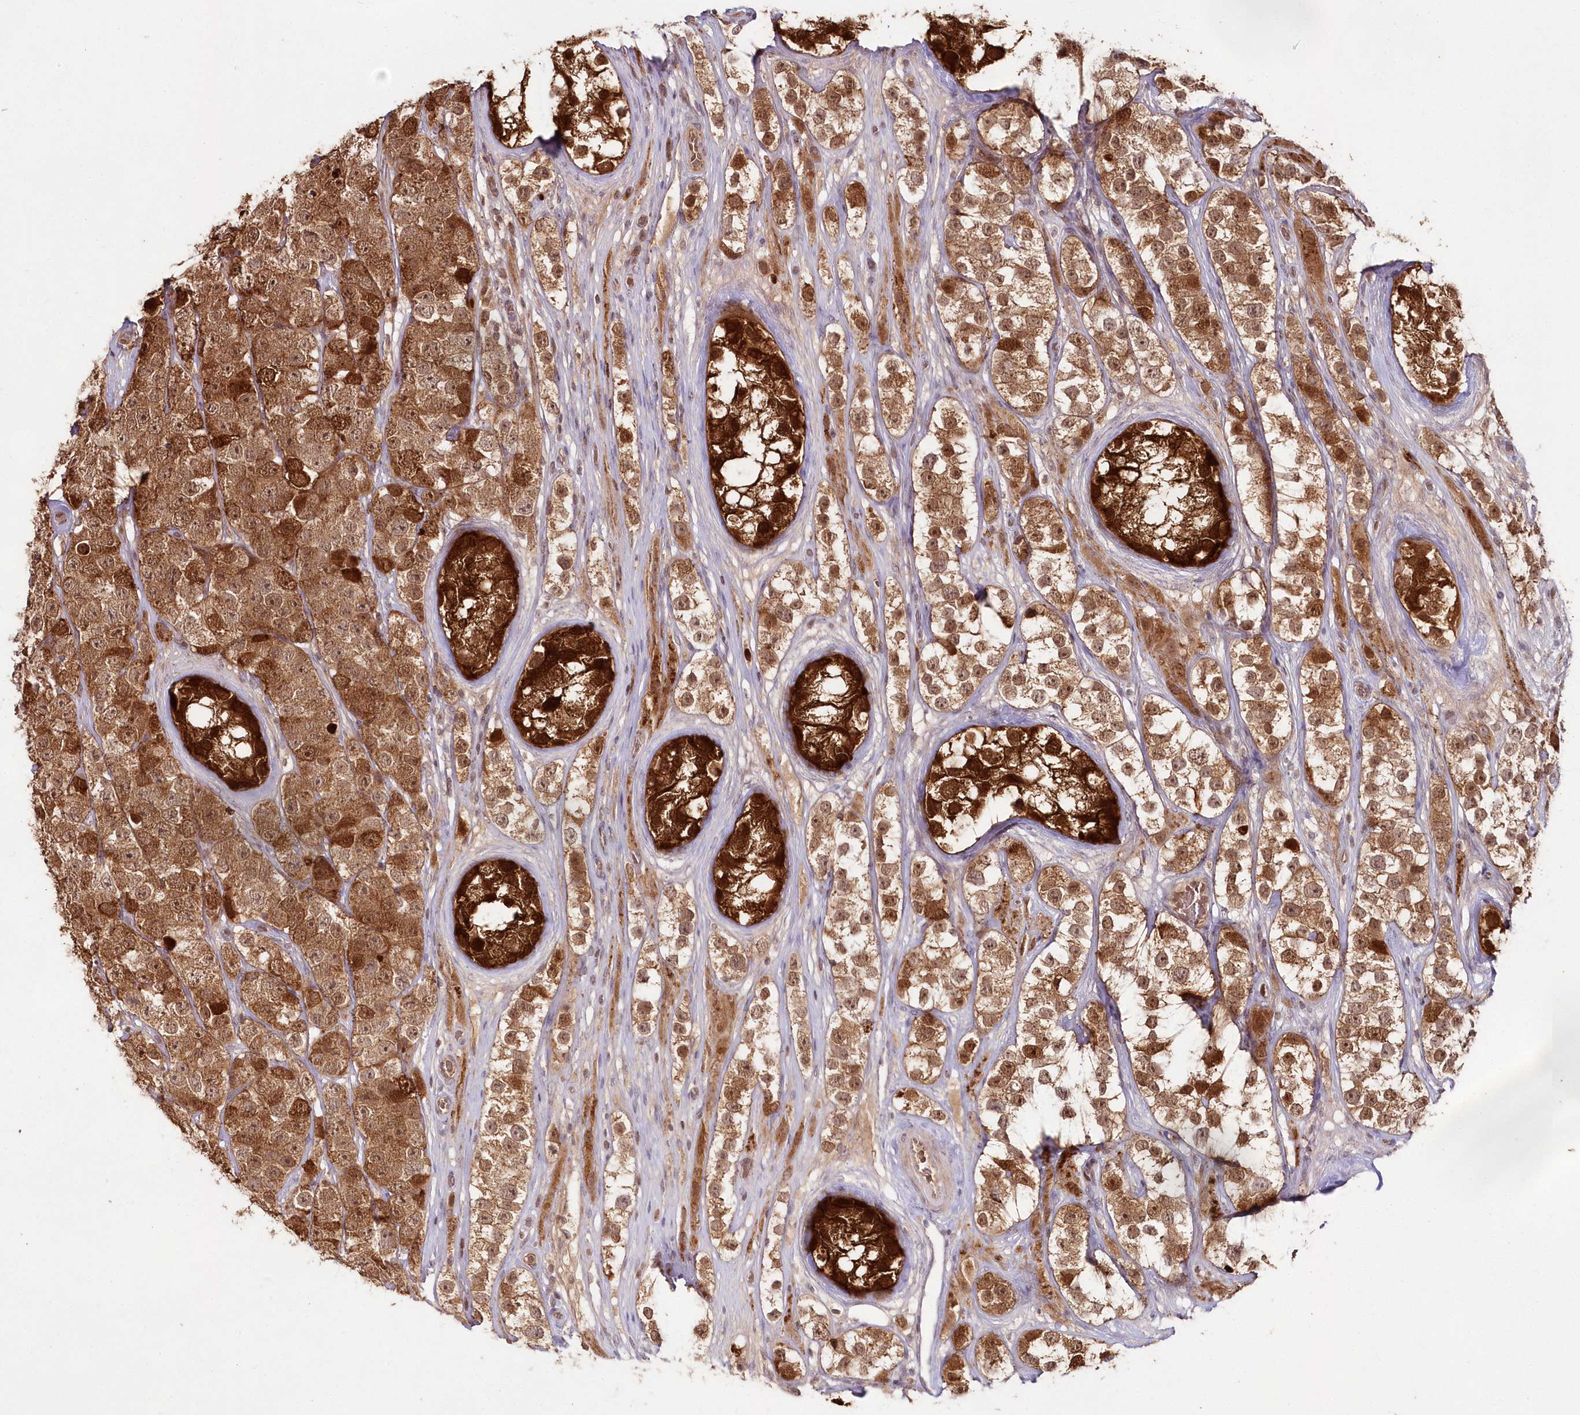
{"staining": {"intensity": "moderate", "quantity": ">75%", "location": "cytoplasmic/membranous,nuclear"}, "tissue": "testis cancer", "cell_type": "Tumor cells", "image_type": "cancer", "snomed": [{"axis": "morphology", "description": "Seminoma, NOS"}, {"axis": "topography", "description": "Testis"}], "caption": "IHC of human testis cancer displays medium levels of moderate cytoplasmic/membranous and nuclear expression in approximately >75% of tumor cells.", "gene": "IMPA1", "patient": {"sex": "male", "age": 28}}